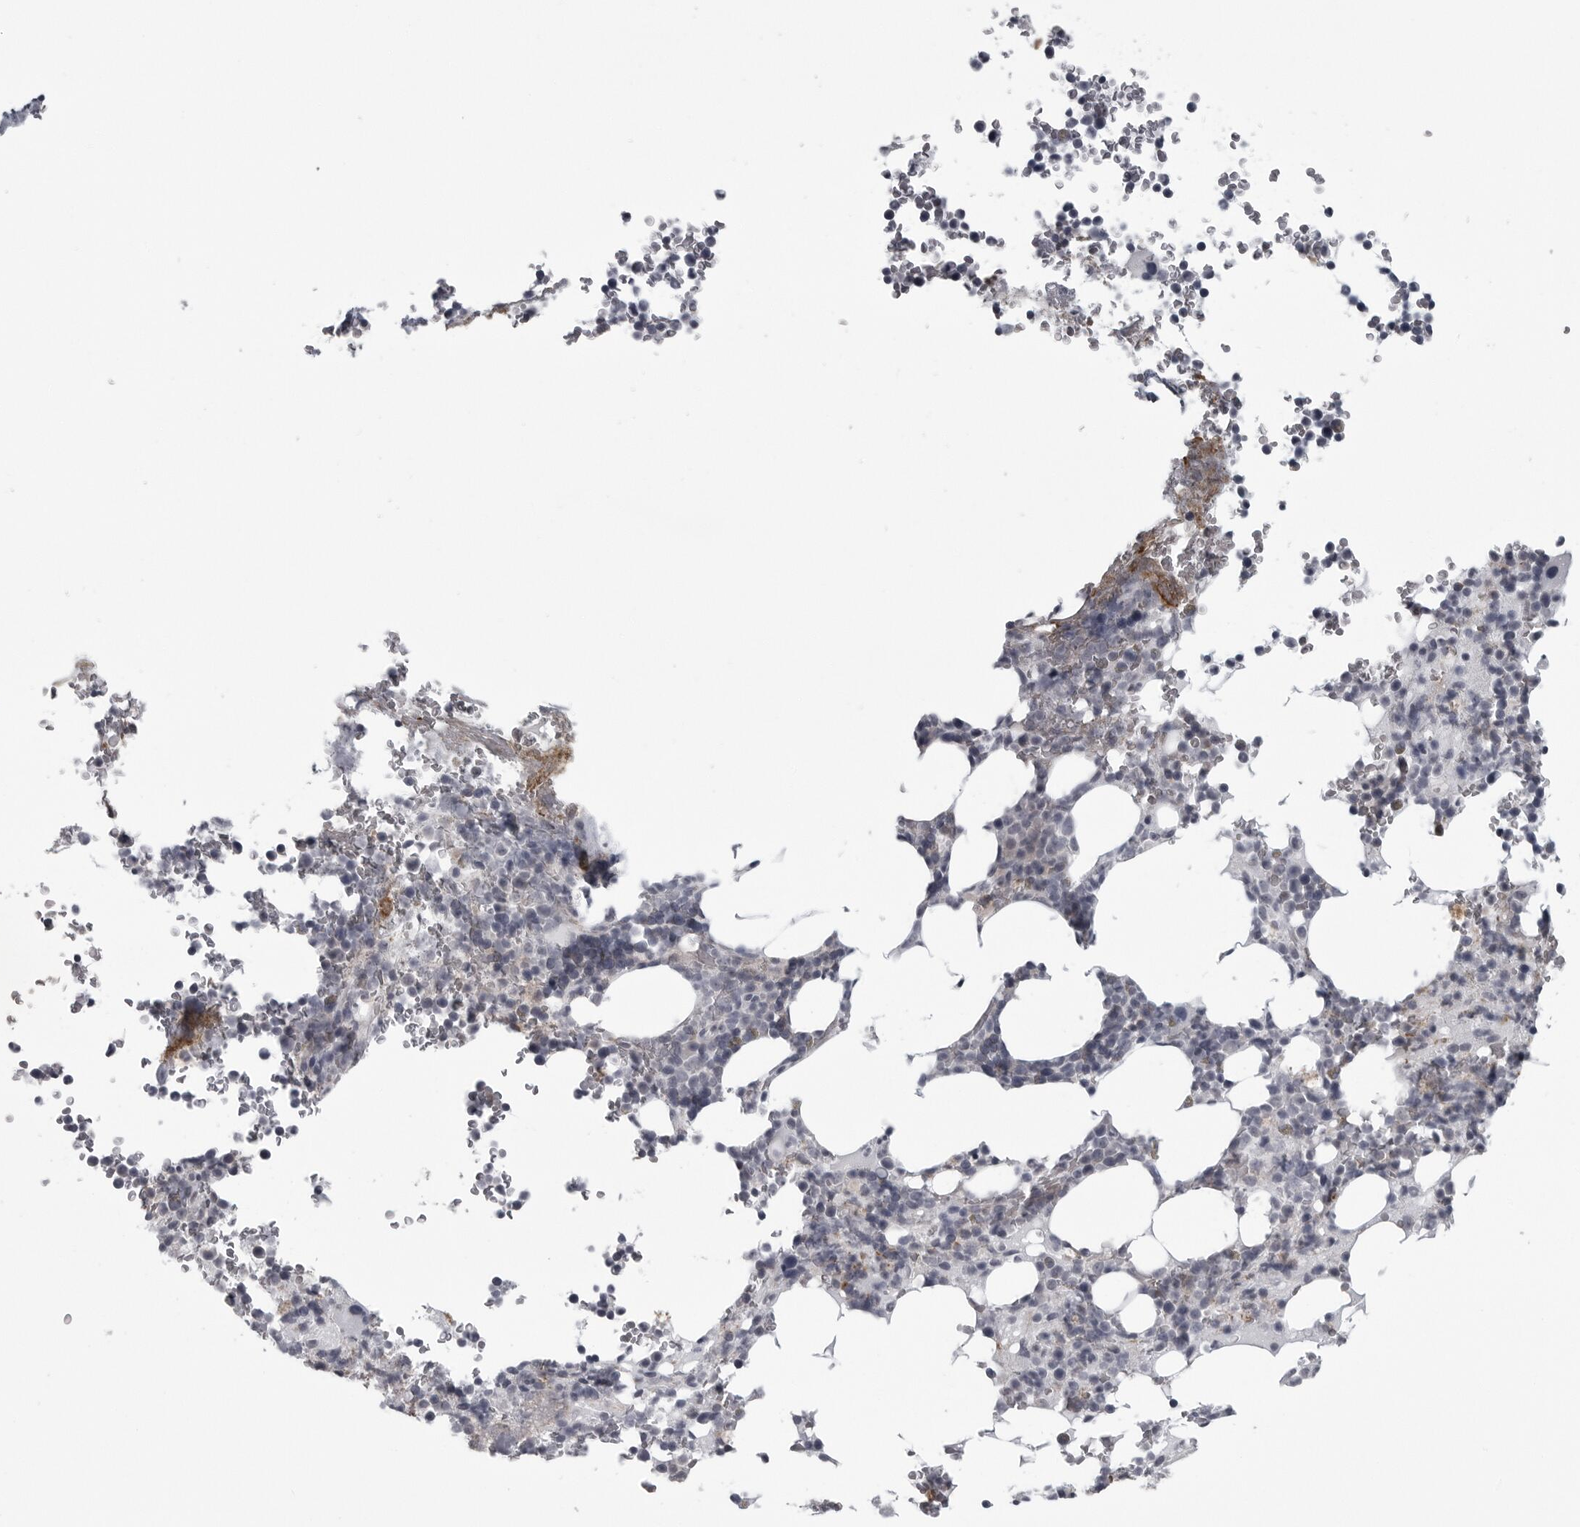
{"staining": {"intensity": "negative", "quantity": "none", "location": "none"}, "tissue": "bone marrow", "cell_type": "Hematopoietic cells", "image_type": "normal", "snomed": [{"axis": "morphology", "description": "Normal tissue, NOS"}, {"axis": "topography", "description": "Bone marrow"}], "caption": "IHC image of normal bone marrow: bone marrow stained with DAB (3,3'-diaminobenzidine) shows no significant protein staining in hematopoietic cells.", "gene": "LYSMD1", "patient": {"sex": "male", "age": 58}}